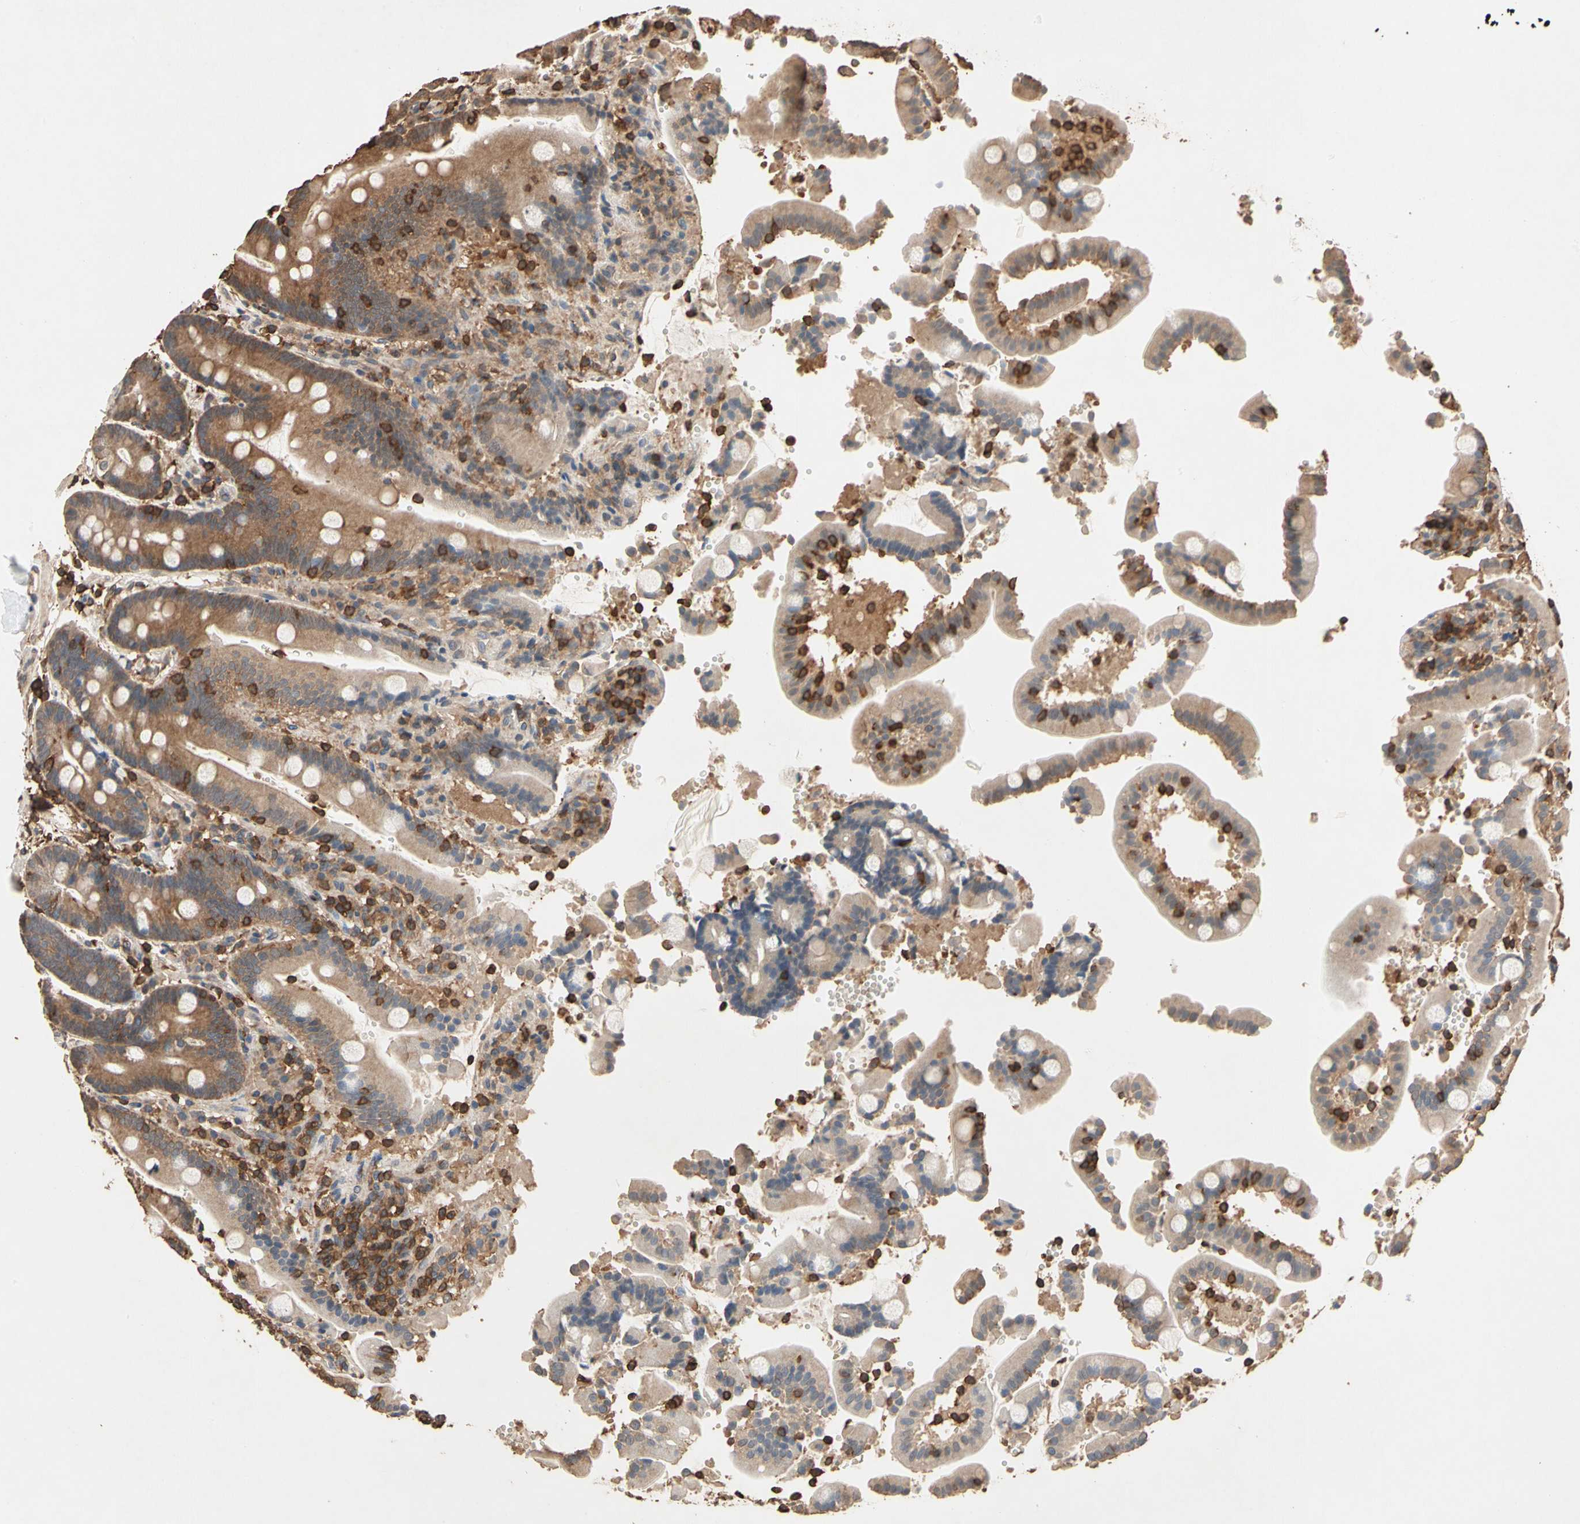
{"staining": {"intensity": "moderate", "quantity": "25%-75%", "location": "cytoplasmic/membranous"}, "tissue": "duodenum", "cell_type": "Glandular cells", "image_type": "normal", "snomed": [{"axis": "morphology", "description": "Normal tissue, NOS"}, {"axis": "topography", "description": "Small intestine, NOS"}], "caption": "Human duodenum stained for a protein (brown) displays moderate cytoplasmic/membranous positive staining in approximately 25%-75% of glandular cells.", "gene": "MAP3K10", "patient": {"sex": "female", "age": 71}}